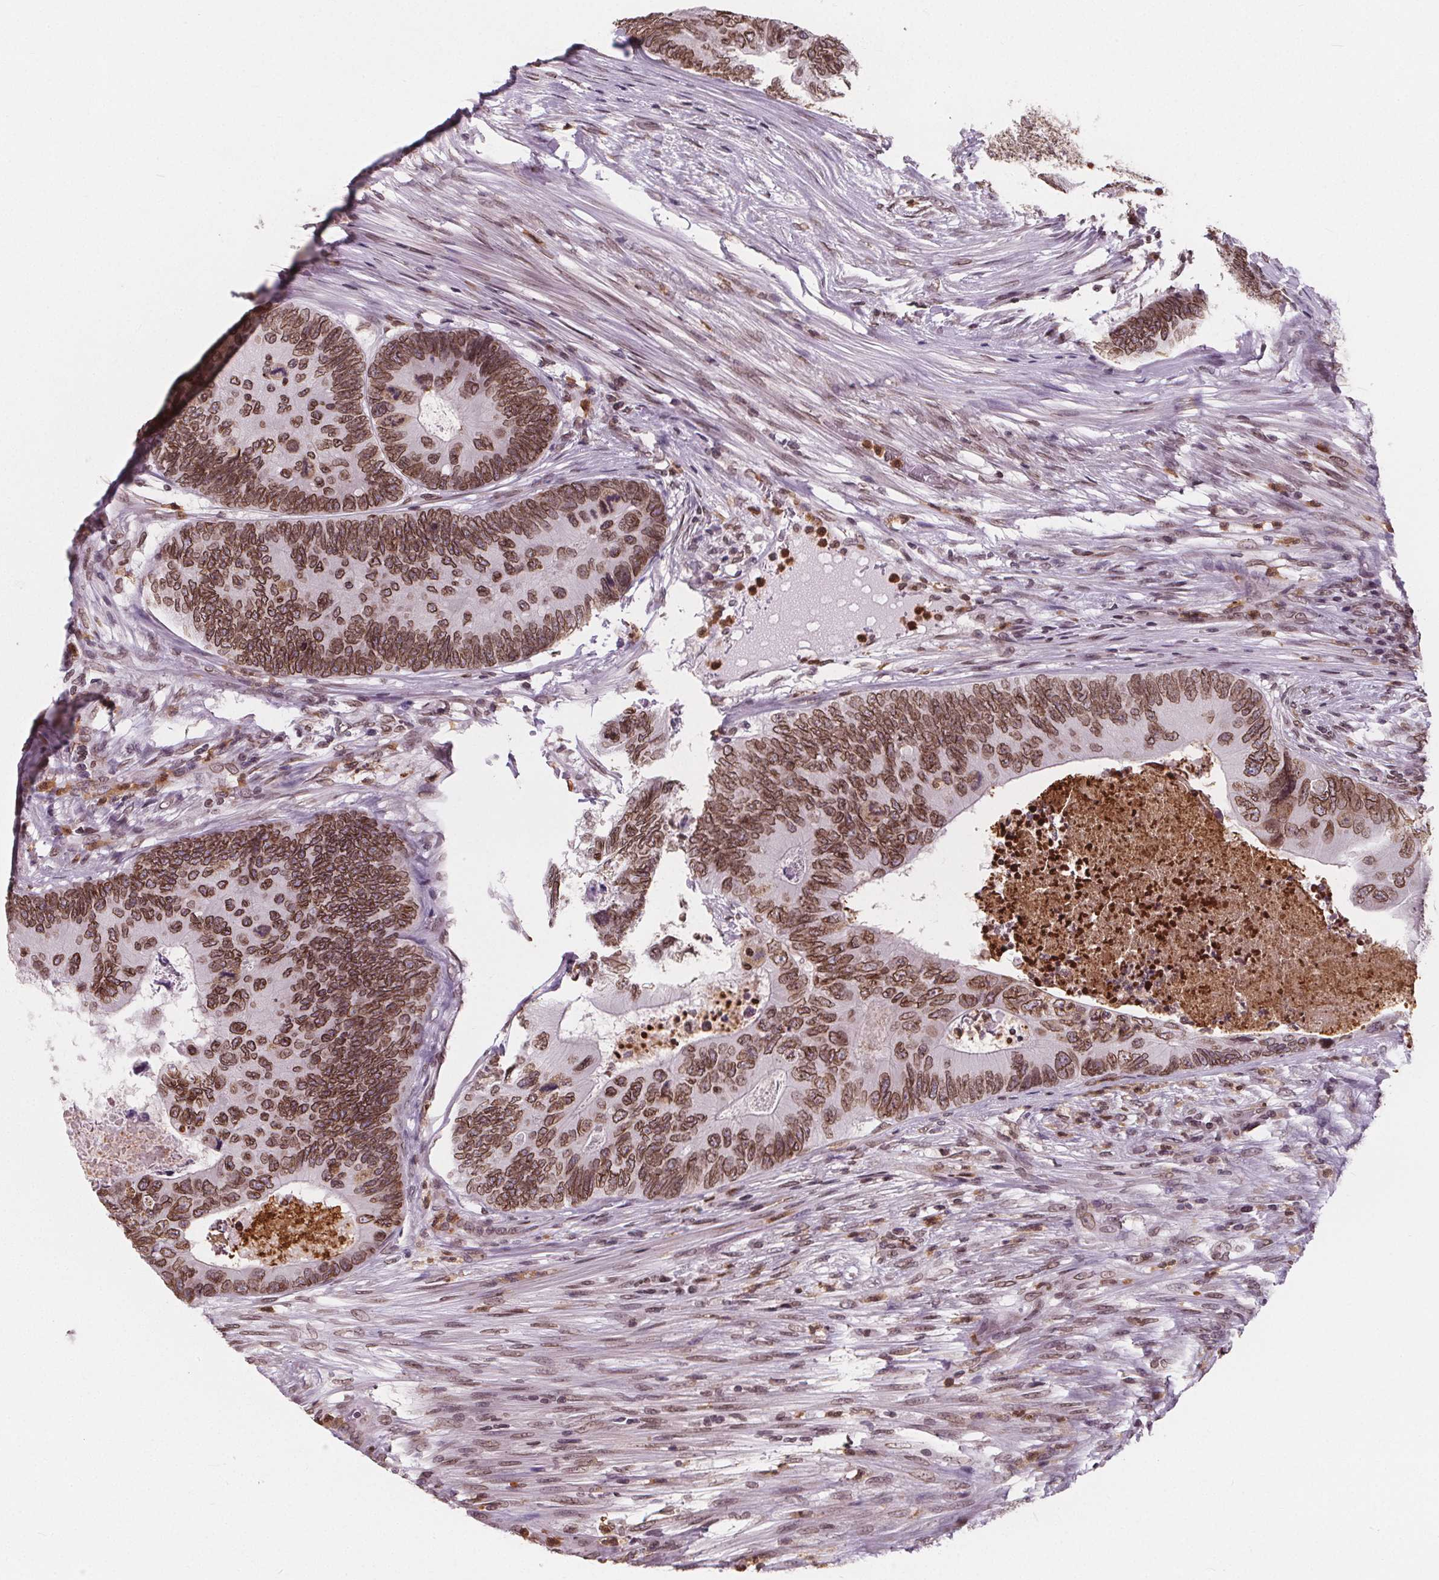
{"staining": {"intensity": "moderate", "quantity": ">75%", "location": "cytoplasmic/membranous,nuclear"}, "tissue": "colorectal cancer", "cell_type": "Tumor cells", "image_type": "cancer", "snomed": [{"axis": "morphology", "description": "Adenocarcinoma, NOS"}, {"axis": "topography", "description": "Colon"}], "caption": "Protein staining by IHC shows moderate cytoplasmic/membranous and nuclear positivity in approximately >75% of tumor cells in colorectal cancer (adenocarcinoma). The protein of interest is shown in brown color, while the nuclei are stained blue.", "gene": "TTC39C", "patient": {"sex": "female", "age": 67}}